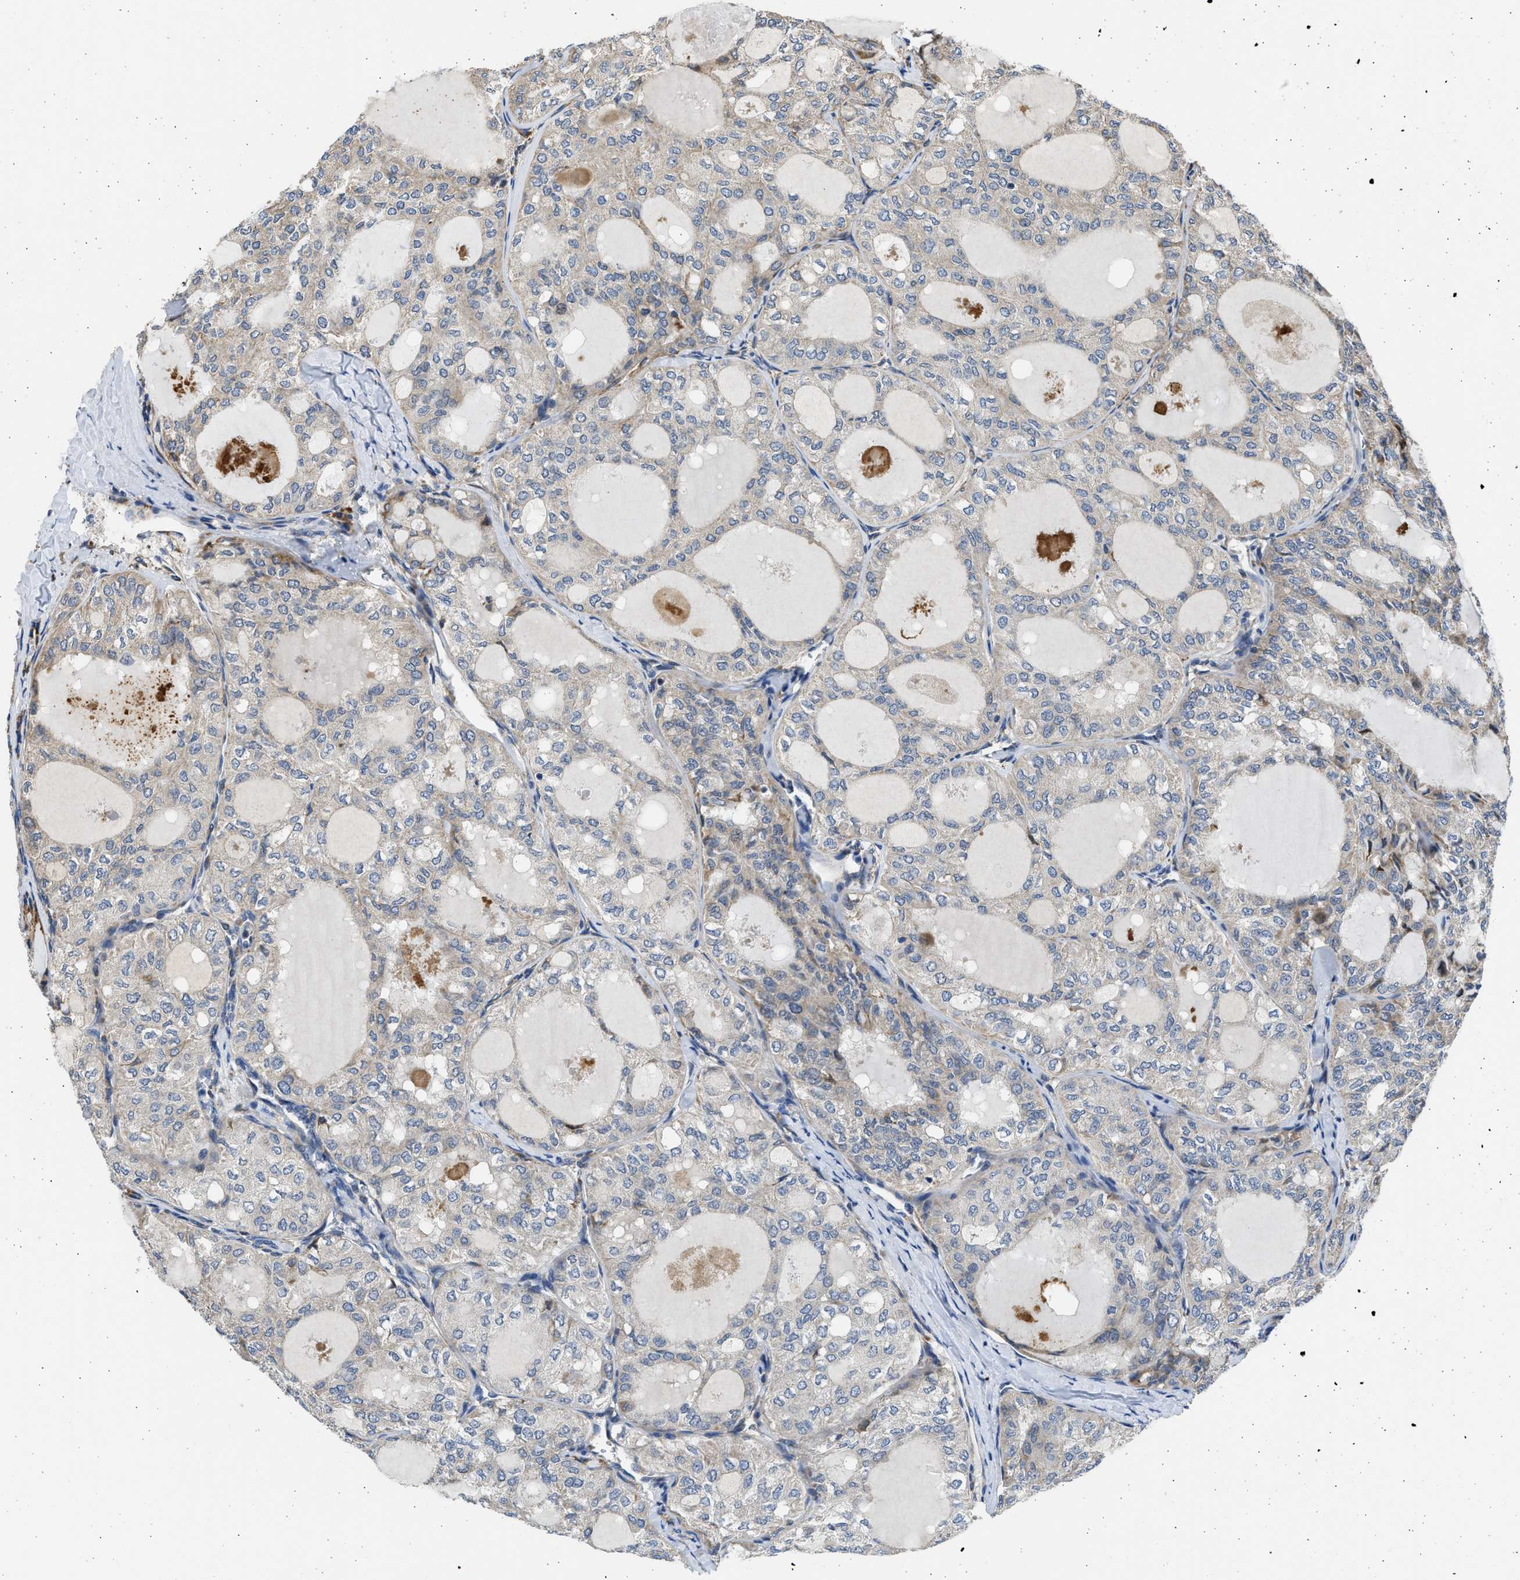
{"staining": {"intensity": "weak", "quantity": "<25%", "location": "cytoplasmic/membranous"}, "tissue": "thyroid cancer", "cell_type": "Tumor cells", "image_type": "cancer", "snomed": [{"axis": "morphology", "description": "Follicular adenoma carcinoma, NOS"}, {"axis": "topography", "description": "Thyroid gland"}], "caption": "IHC micrograph of neoplastic tissue: thyroid follicular adenoma carcinoma stained with DAB (3,3'-diaminobenzidine) displays no significant protein expression in tumor cells.", "gene": "PLD2", "patient": {"sex": "male", "age": 75}}